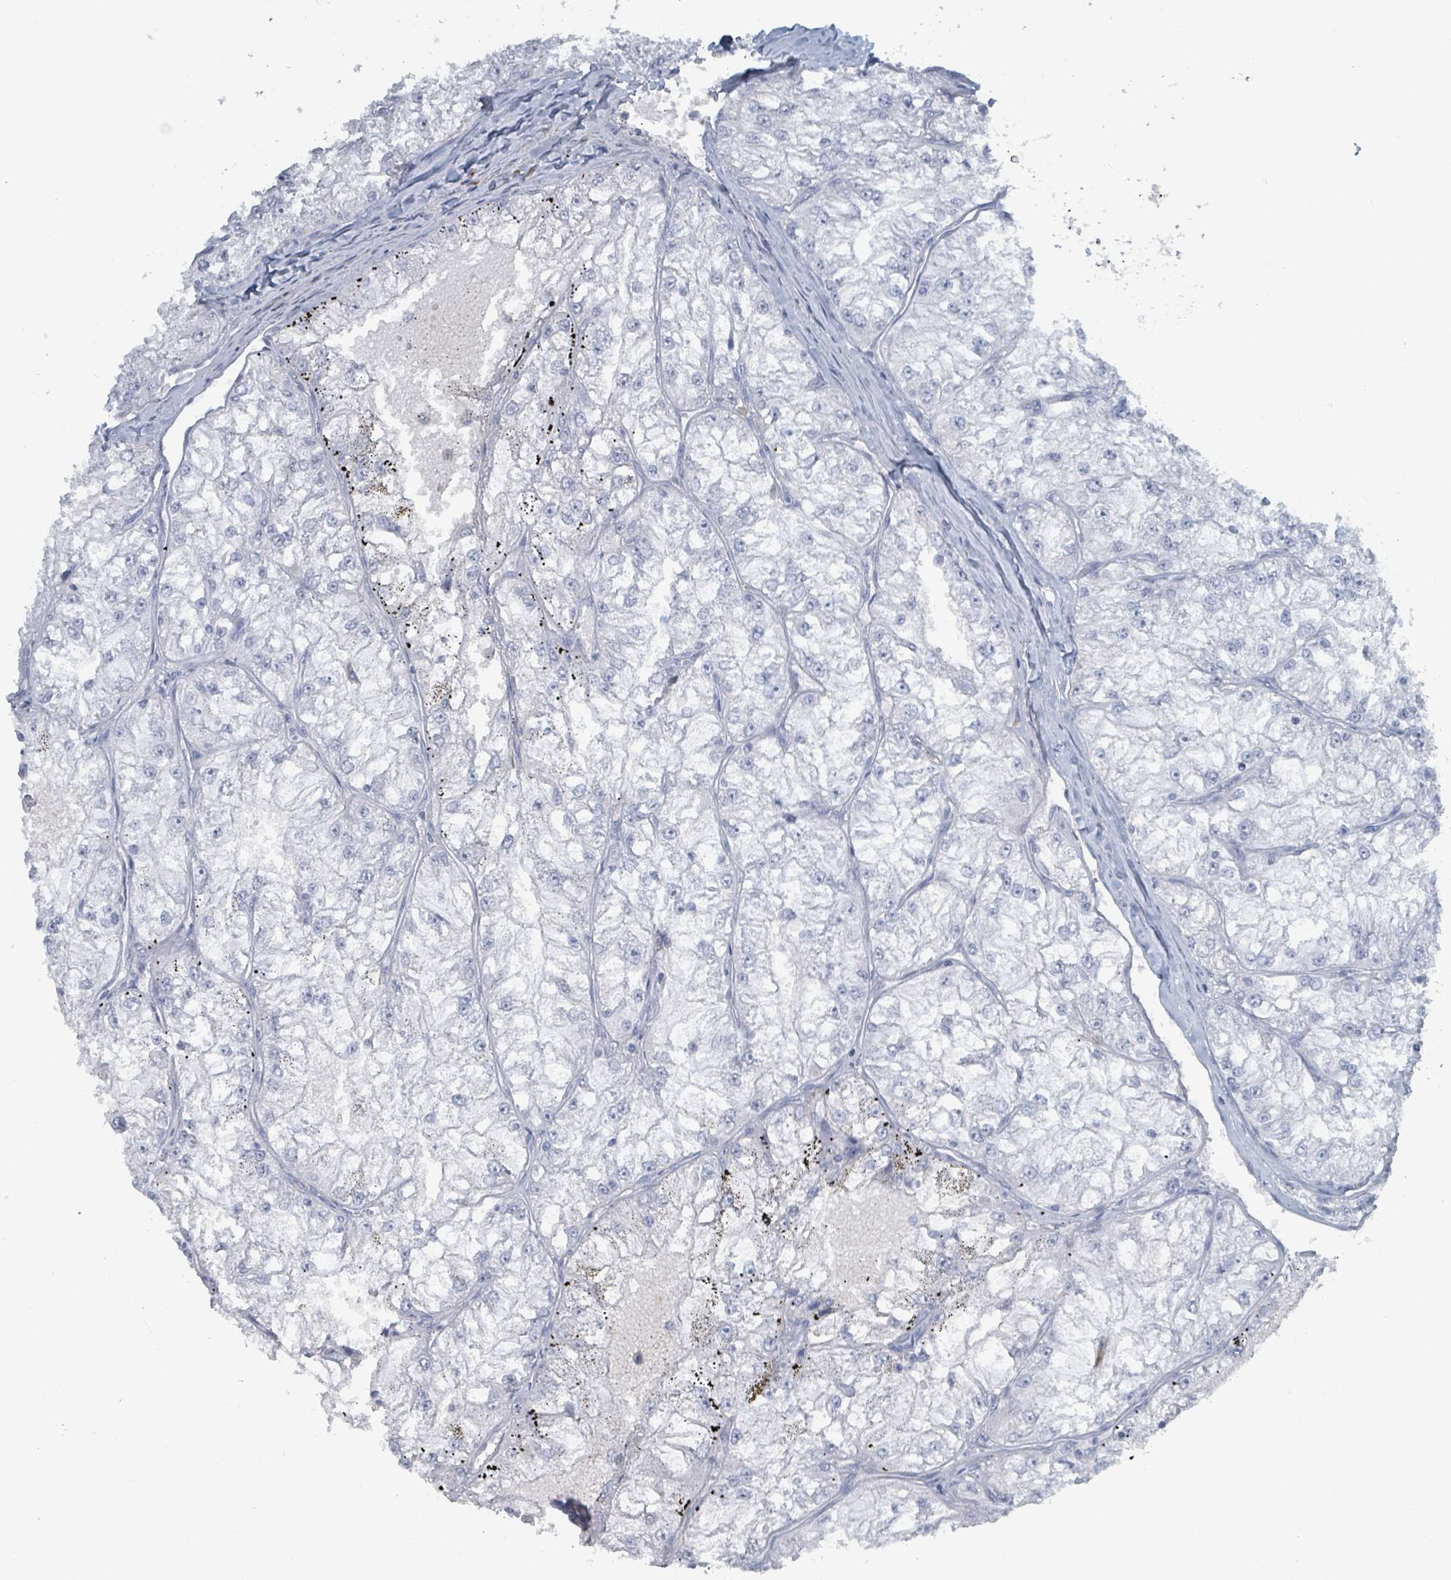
{"staining": {"intensity": "negative", "quantity": "none", "location": "none"}, "tissue": "renal cancer", "cell_type": "Tumor cells", "image_type": "cancer", "snomed": [{"axis": "morphology", "description": "Adenocarcinoma, NOS"}, {"axis": "topography", "description": "Kidney"}], "caption": "High magnification brightfield microscopy of renal adenocarcinoma stained with DAB (brown) and counterstained with hematoxylin (blue): tumor cells show no significant positivity. The staining is performed using DAB (3,3'-diaminobenzidine) brown chromogen with nuclei counter-stained in using hematoxylin.", "gene": "HEATR5A", "patient": {"sex": "female", "age": 72}}